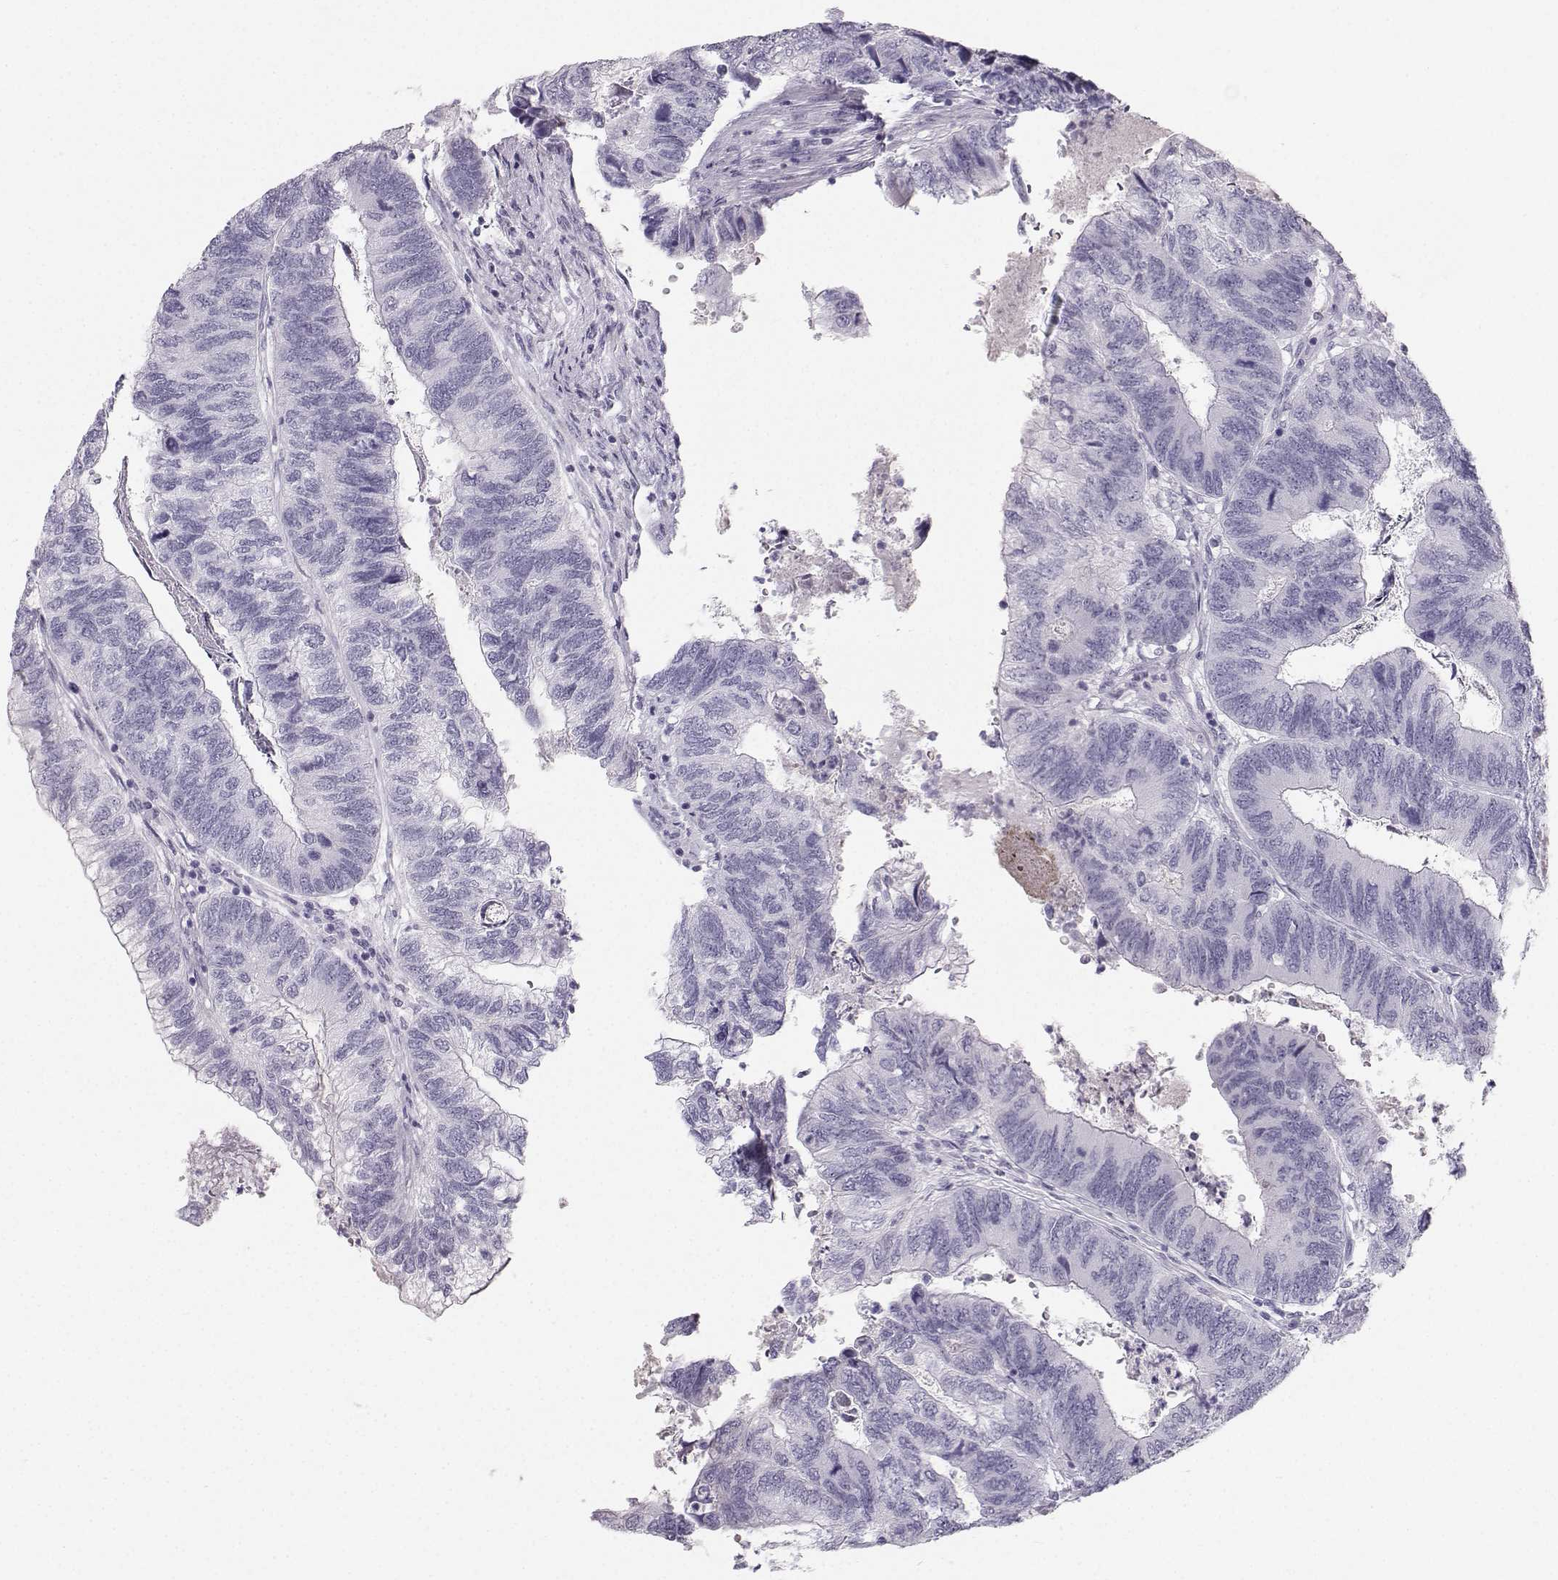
{"staining": {"intensity": "negative", "quantity": "none", "location": "none"}, "tissue": "colorectal cancer", "cell_type": "Tumor cells", "image_type": "cancer", "snomed": [{"axis": "morphology", "description": "Adenocarcinoma, NOS"}, {"axis": "topography", "description": "Colon"}], "caption": "This image is of adenocarcinoma (colorectal) stained with immunohistochemistry (IHC) to label a protein in brown with the nuclei are counter-stained blue. There is no staining in tumor cells. (Brightfield microscopy of DAB IHC at high magnification).", "gene": "CASR", "patient": {"sex": "female", "age": 67}}